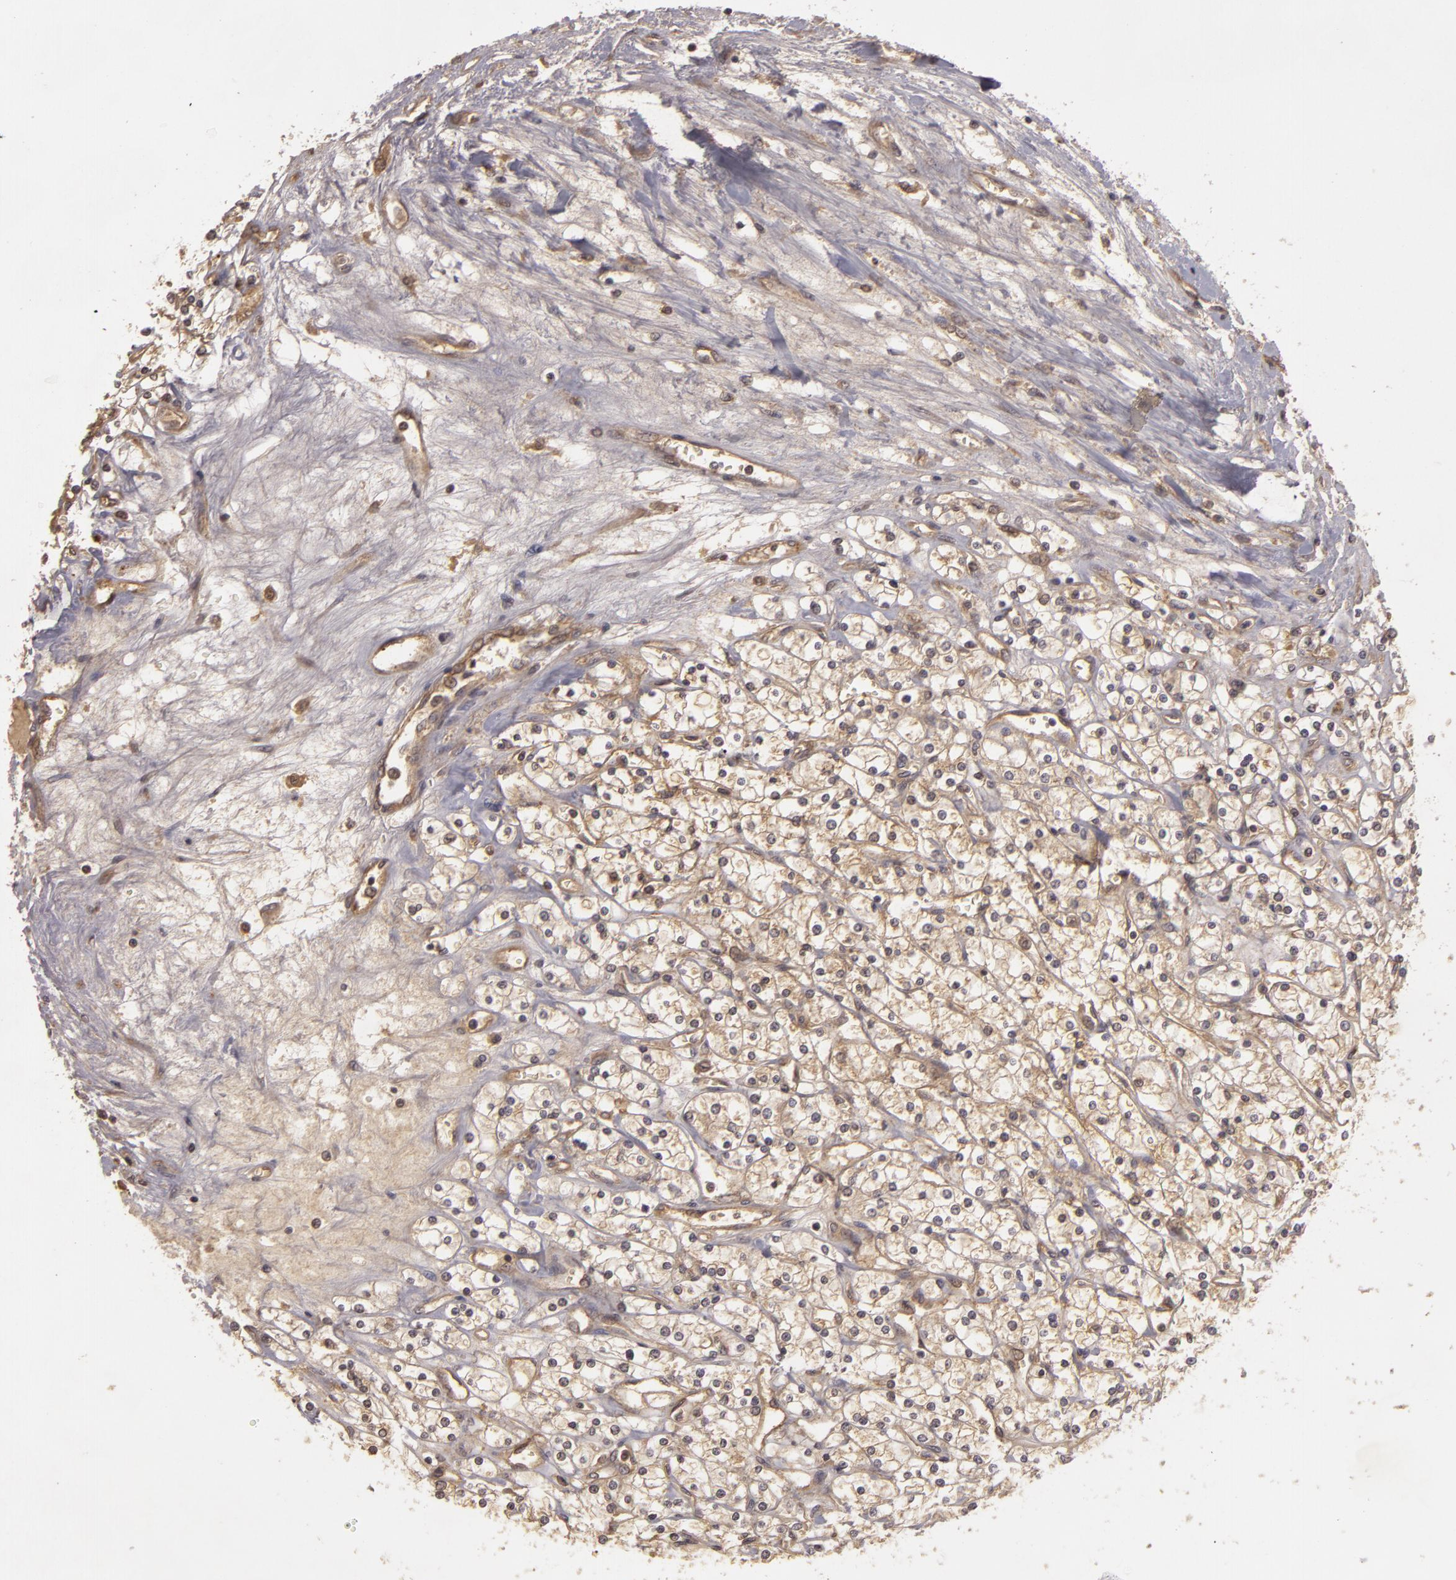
{"staining": {"intensity": "weak", "quantity": ">75%", "location": "cytoplasmic/membranous"}, "tissue": "renal cancer", "cell_type": "Tumor cells", "image_type": "cancer", "snomed": [{"axis": "morphology", "description": "Adenocarcinoma, NOS"}, {"axis": "topography", "description": "Kidney"}], "caption": "IHC photomicrograph of neoplastic tissue: renal cancer stained using IHC displays low levels of weak protein expression localized specifically in the cytoplasmic/membranous of tumor cells, appearing as a cytoplasmic/membranous brown color.", "gene": "HRAS", "patient": {"sex": "male", "age": 61}}